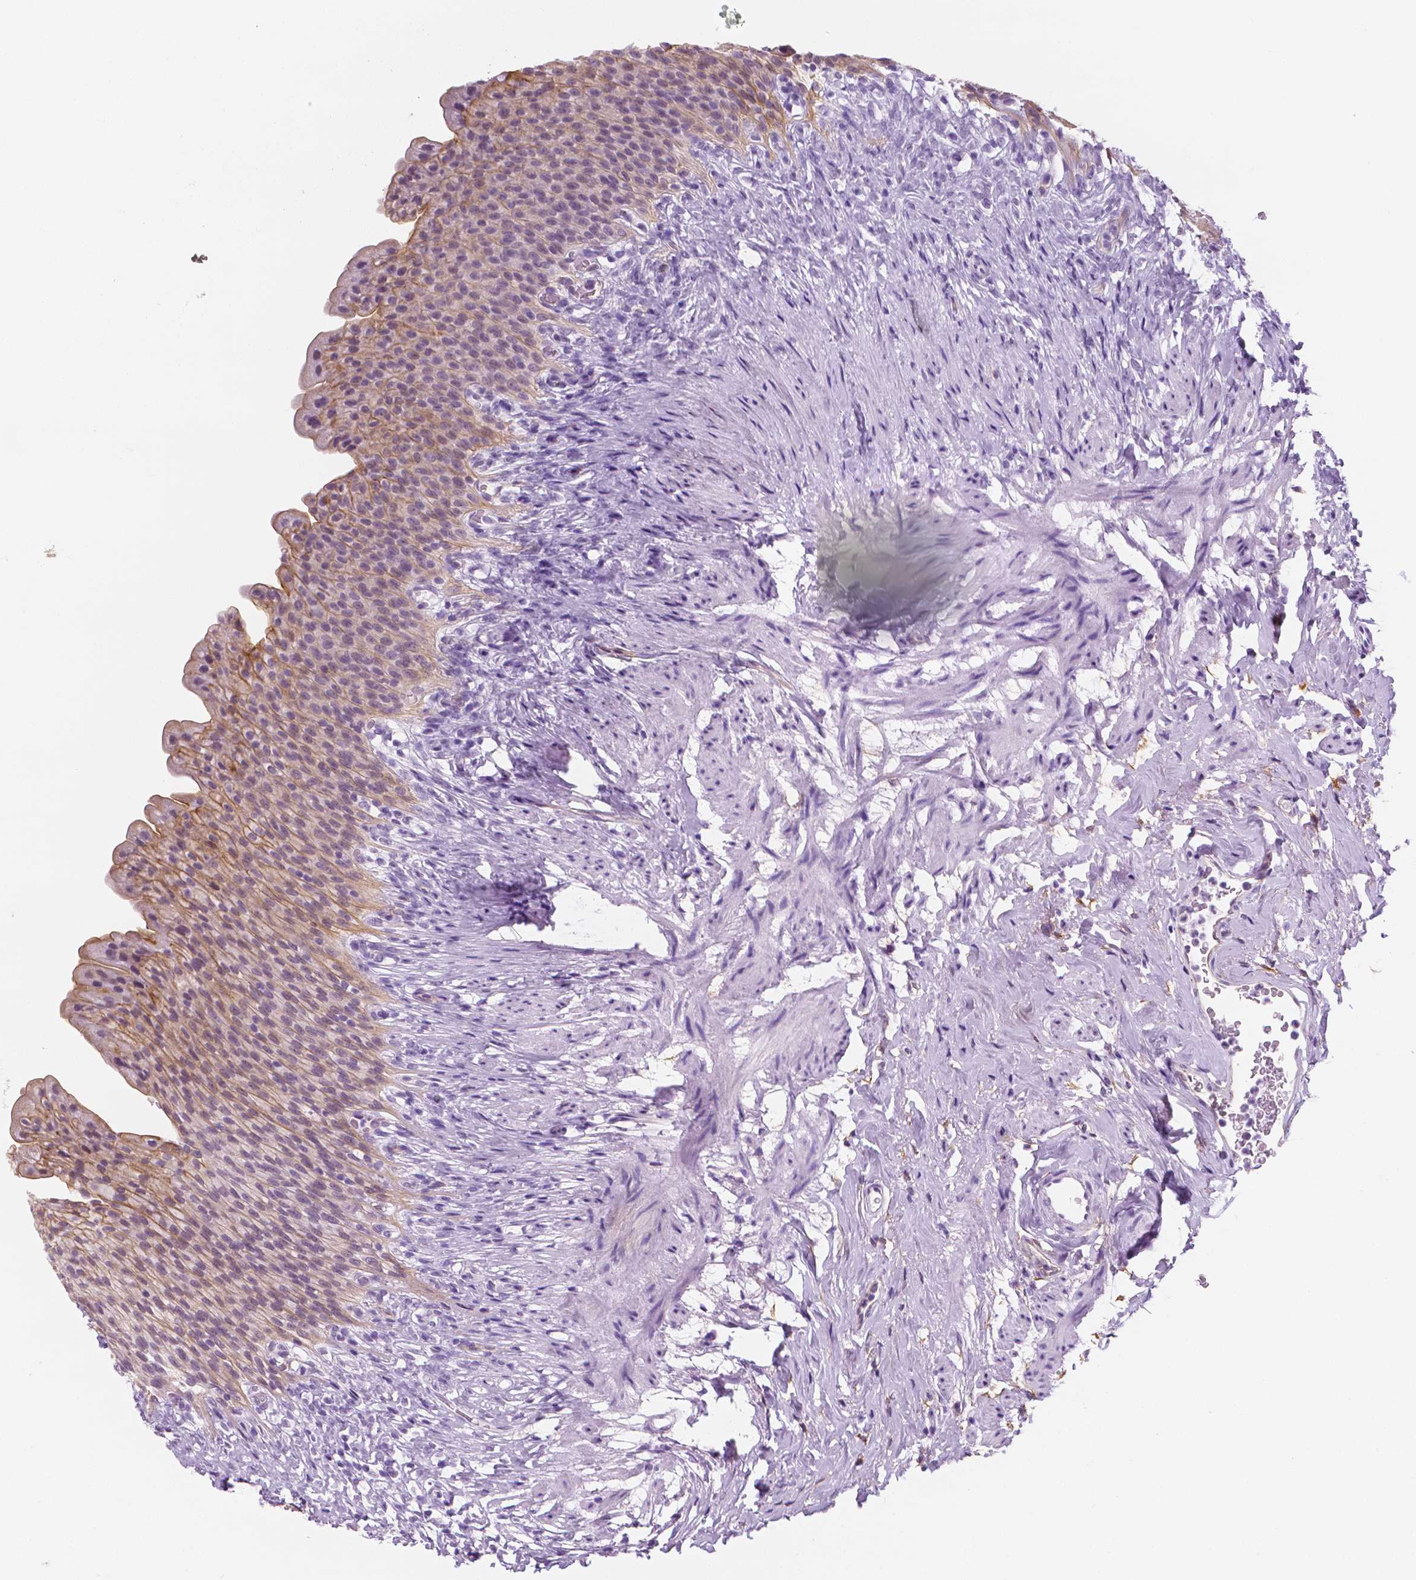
{"staining": {"intensity": "moderate", "quantity": "25%-75%", "location": "cytoplasmic/membranous"}, "tissue": "urinary bladder", "cell_type": "Urothelial cells", "image_type": "normal", "snomed": [{"axis": "morphology", "description": "Normal tissue, NOS"}, {"axis": "topography", "description": "Urinary bladder"}, {"axis": "topography", "description": "Prostate"}], "caption": "Brown immunohistochemical staining in benign human urinary bladder reveals moderate cytoplasmic/membranous positivity in approximately 25%-75% of urothelial cells. (DAB (3,3'-diaminobenzidine) IHC, brown staining for protein, blue staining for nuclei).", "gene": "PPL", "patient": {"sex": "male", "age": 76}}